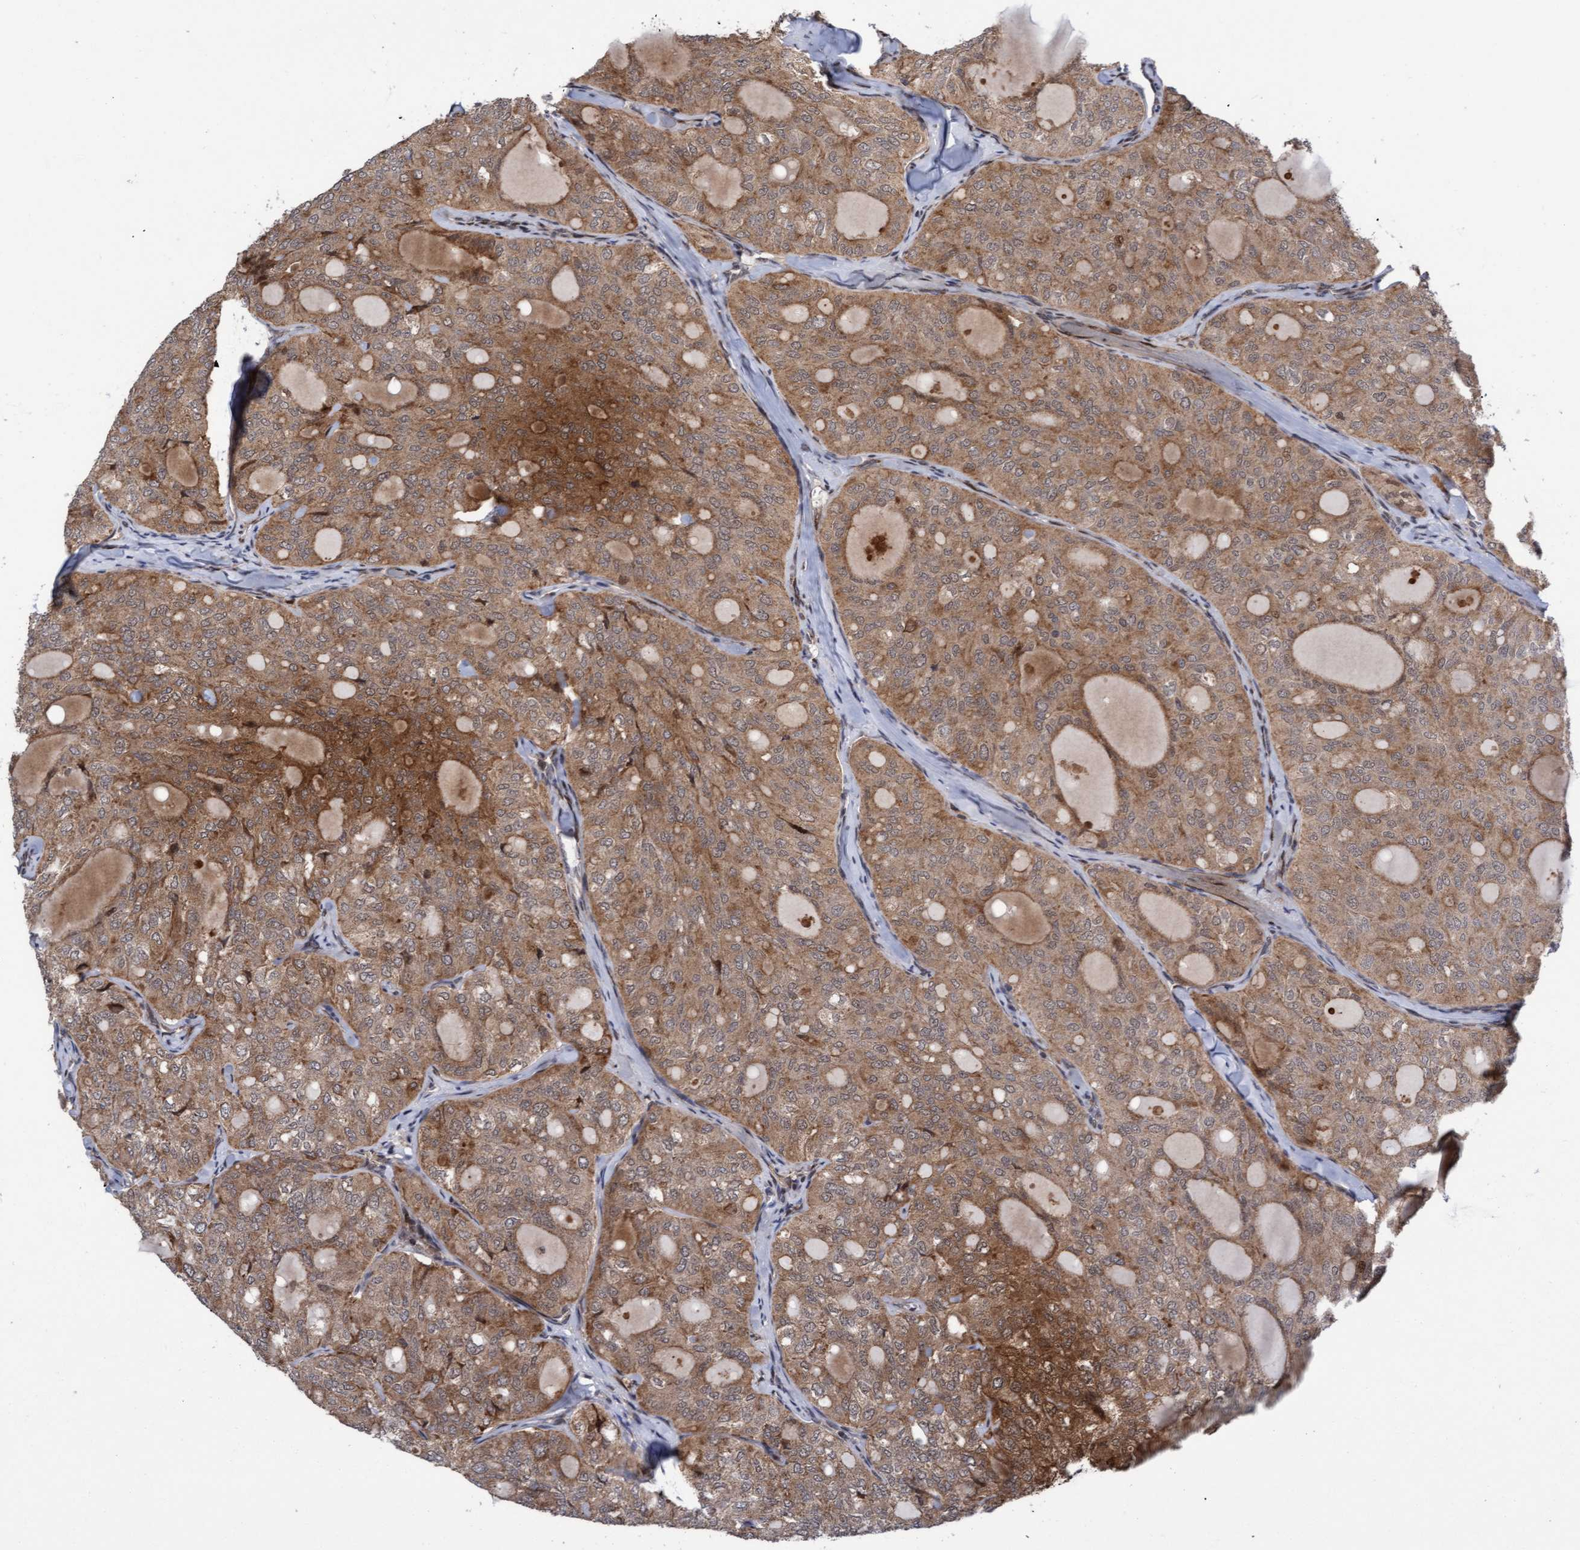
{"staining": {"intensity": "moderate", "quantity": ">75%", "location": "cytoplasmic/membranous"}, "tissue": "thyroid cancer", "cell_type": "Tumor cells", "image_type": "cancer", "snomed": [{"axis": "morphology", "description": "Follicular adenoma carcinoma, NOS"}, {"axis": "topography", "description": "Thyroid gland"}], "caption": "Protein staining reveals moderate cytoplasmic/membranous positivity in about >75% of tumor cells in thyroid follicular adenoma carcinoma.", "gene": "ITFG1", "patient": {"sex": "male", "age": 75}}